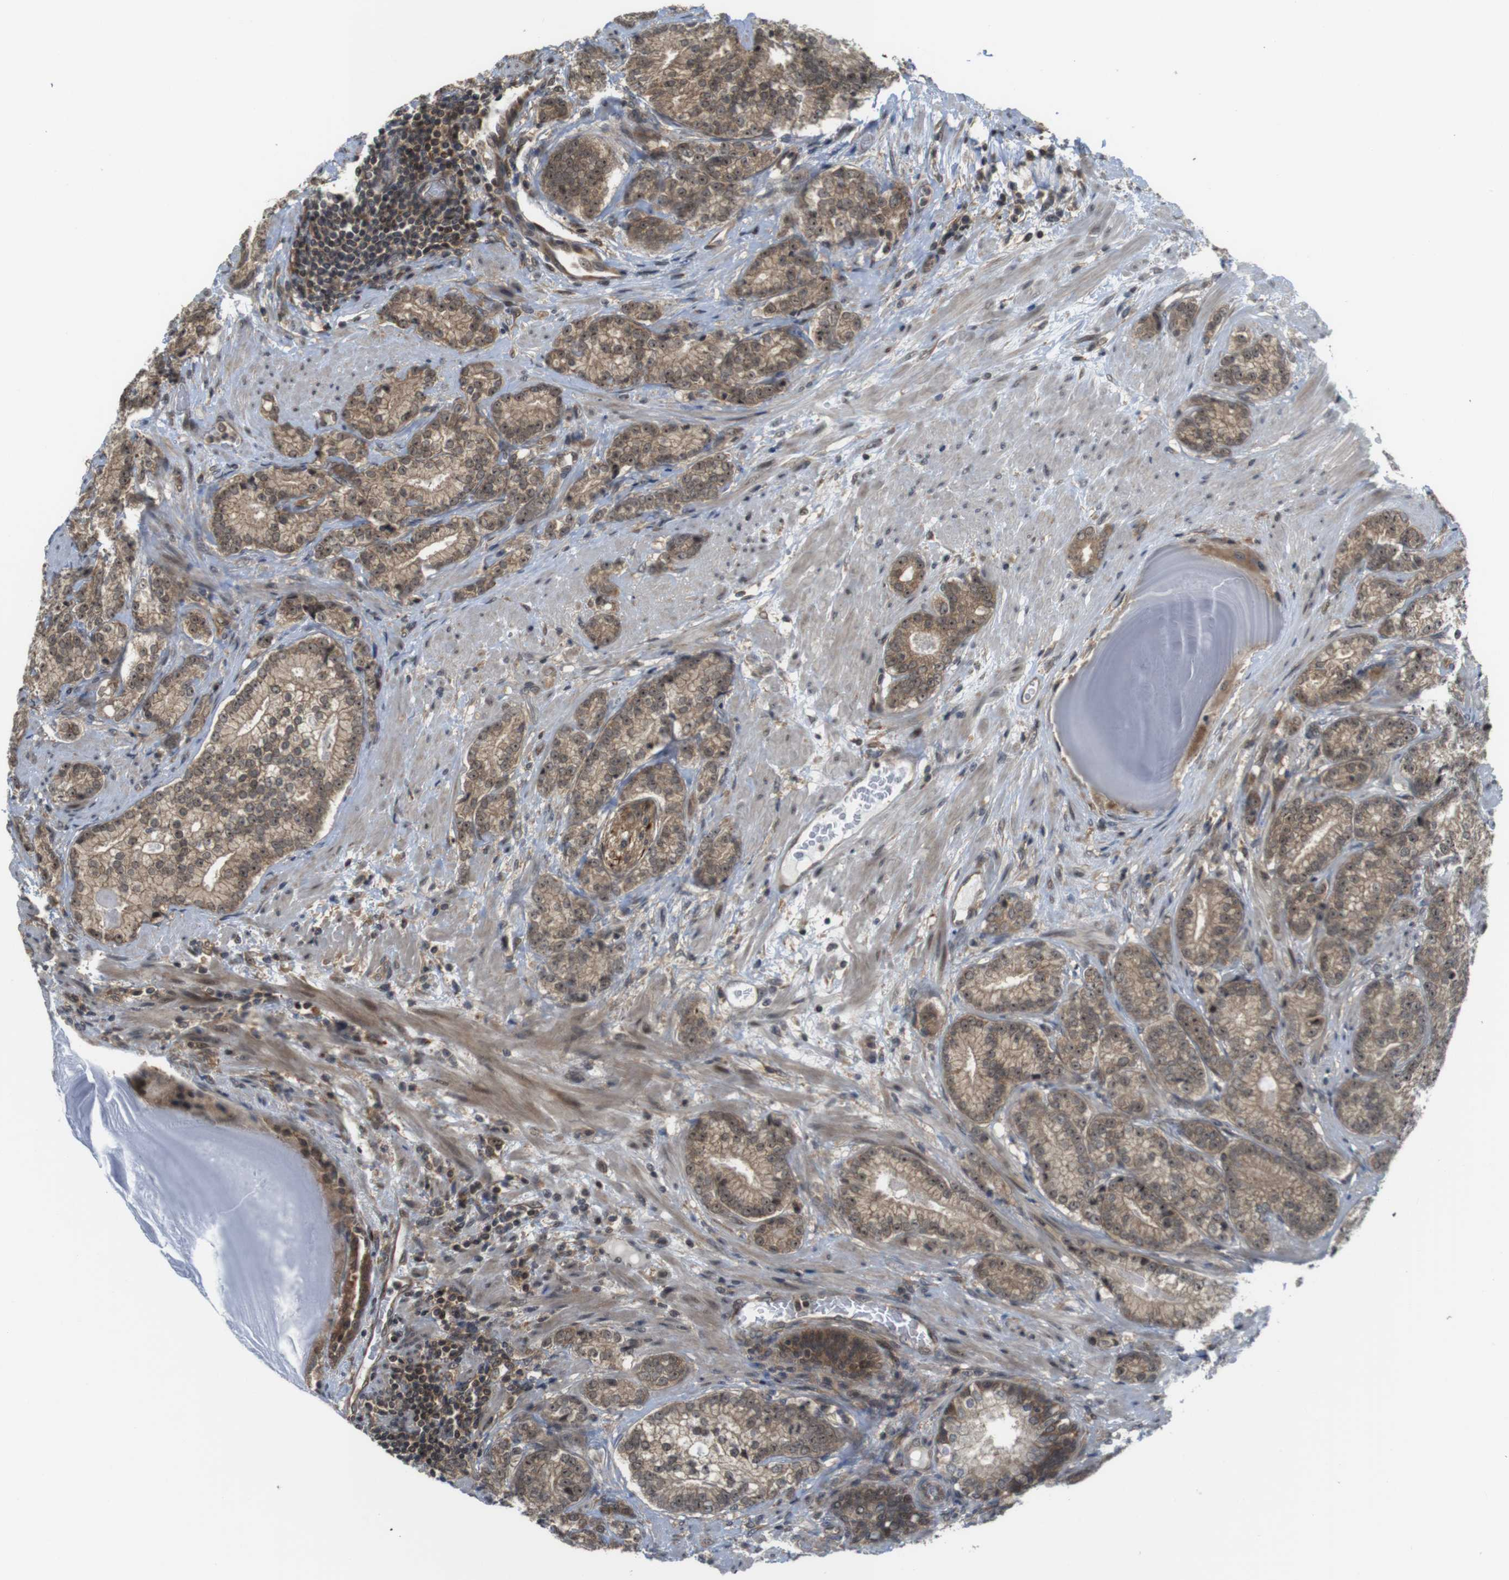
{"staining": {"intensity": "moderate", "quantity": ">75%", "location": "cytoplasmic/membranous,nuclear"}, "tissue": "prostate cancer", "cell_type": "Tumor cells", "image_type": "cancer", "snomed": [{"axis": "morphology", "description": "Adenocarcinoma, High grade"}, {"axis": "topography", "description": "Prostate"}], "caption": "A photomicrograph showing moderate cytoplasmic/membranous and nuclear staining in approximately >75% of tumor cells in high-grade adenocarcinoma (prostate), as visualized by brown immunohistochemical staining.", "gene": "CC2D1A", "patient": {"sex": "male", "age": 61}}